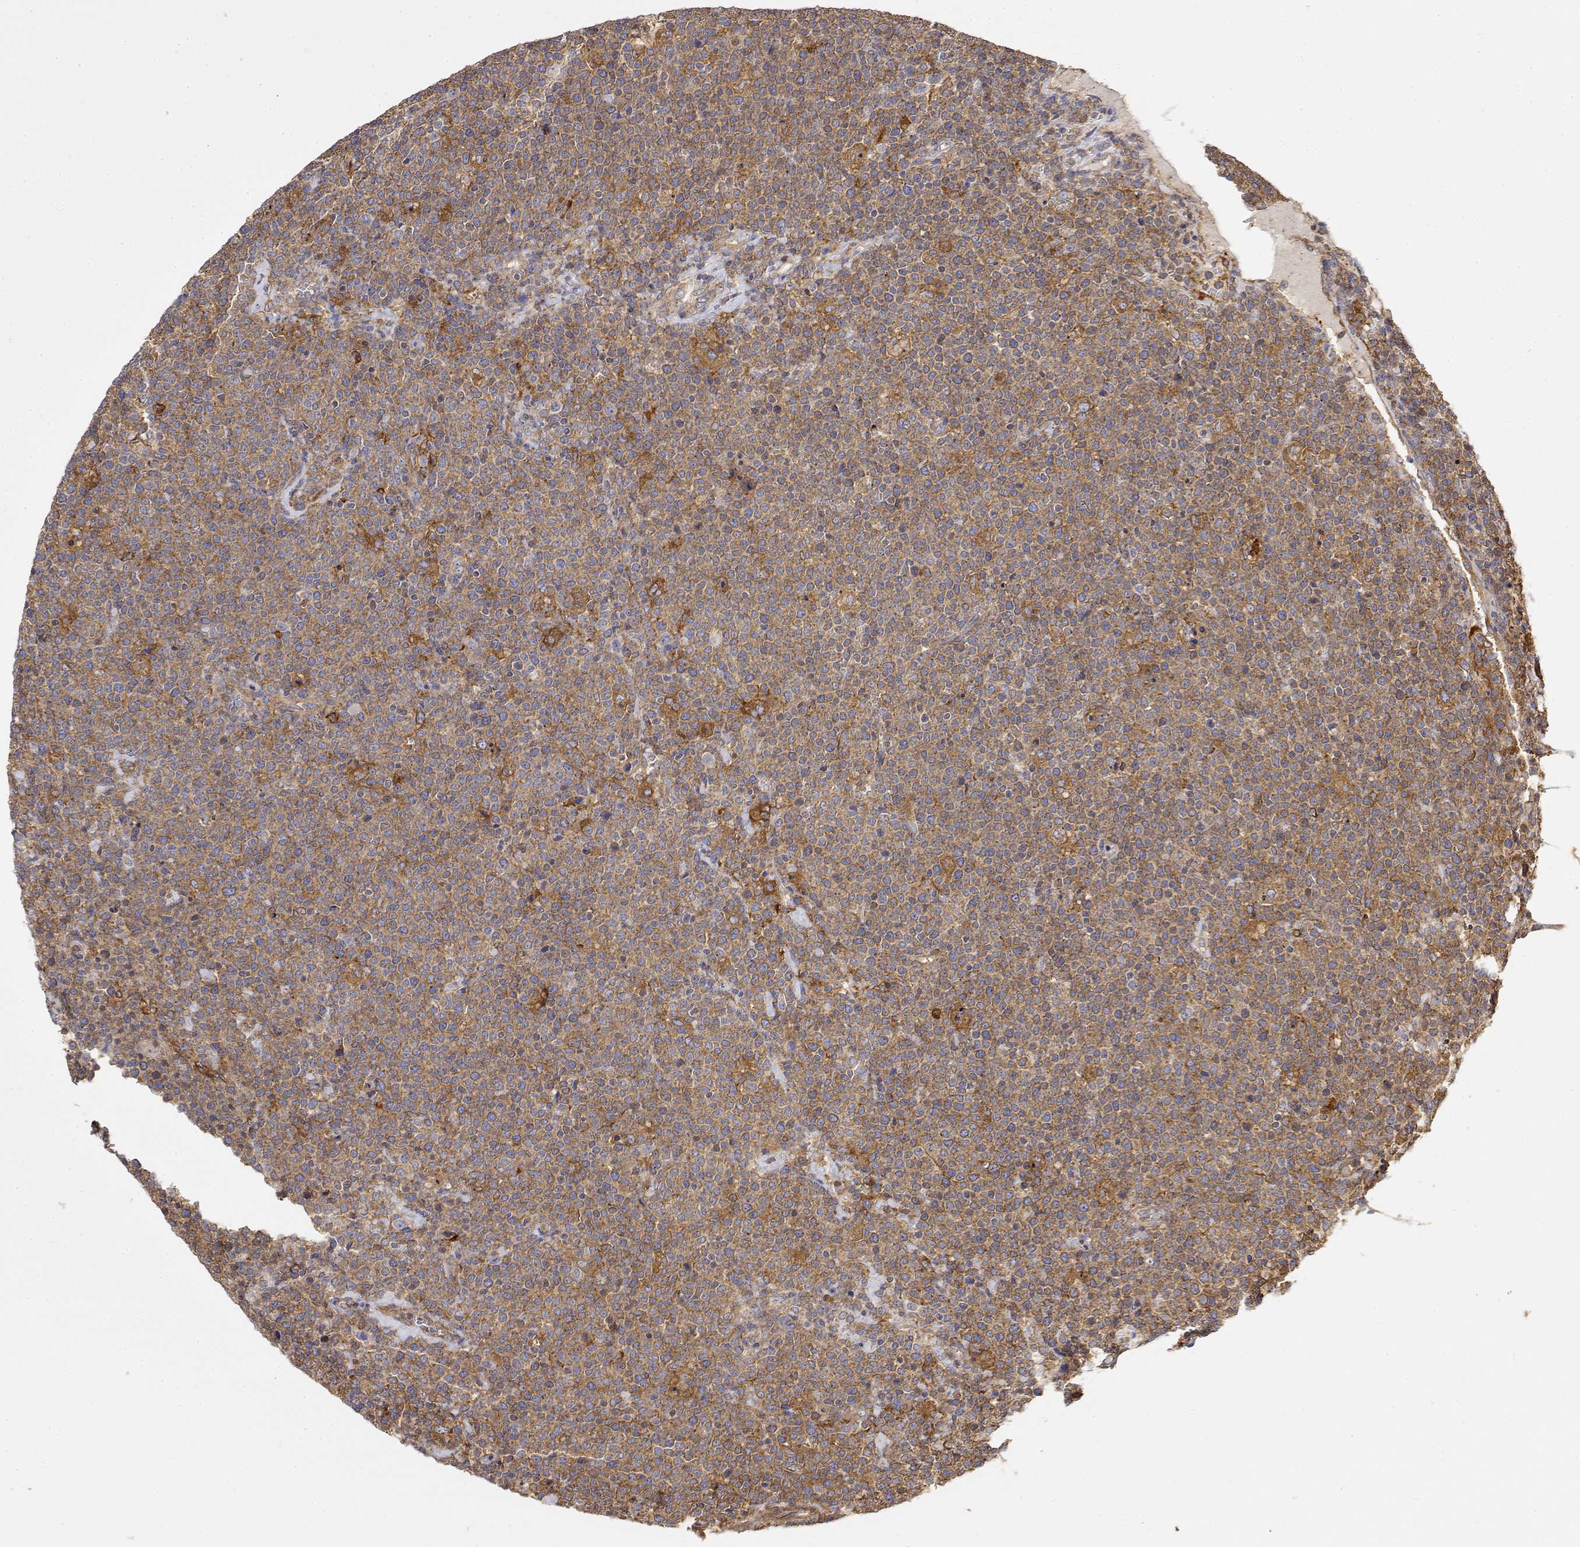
{"staining": {"intensity": "weak", "quantity": "<25%", "location": "cytoplasmic/membranous"}, "tissue": "lymphoma", "cell_type": "Tumor cells", "image_type": "cancer", "snomed": [{"axis": "morphology", "description": "Malignant lymphoma, non-Hodgkin's type, High grade"}, {"axis": "topography", "description": "Lymph node"}], "caption": "Protein analysis of lymphoma shows no significant staining in tumor cells.", "gene": "PACSIN2", "patient": {"sex": "male", "age": 61}}